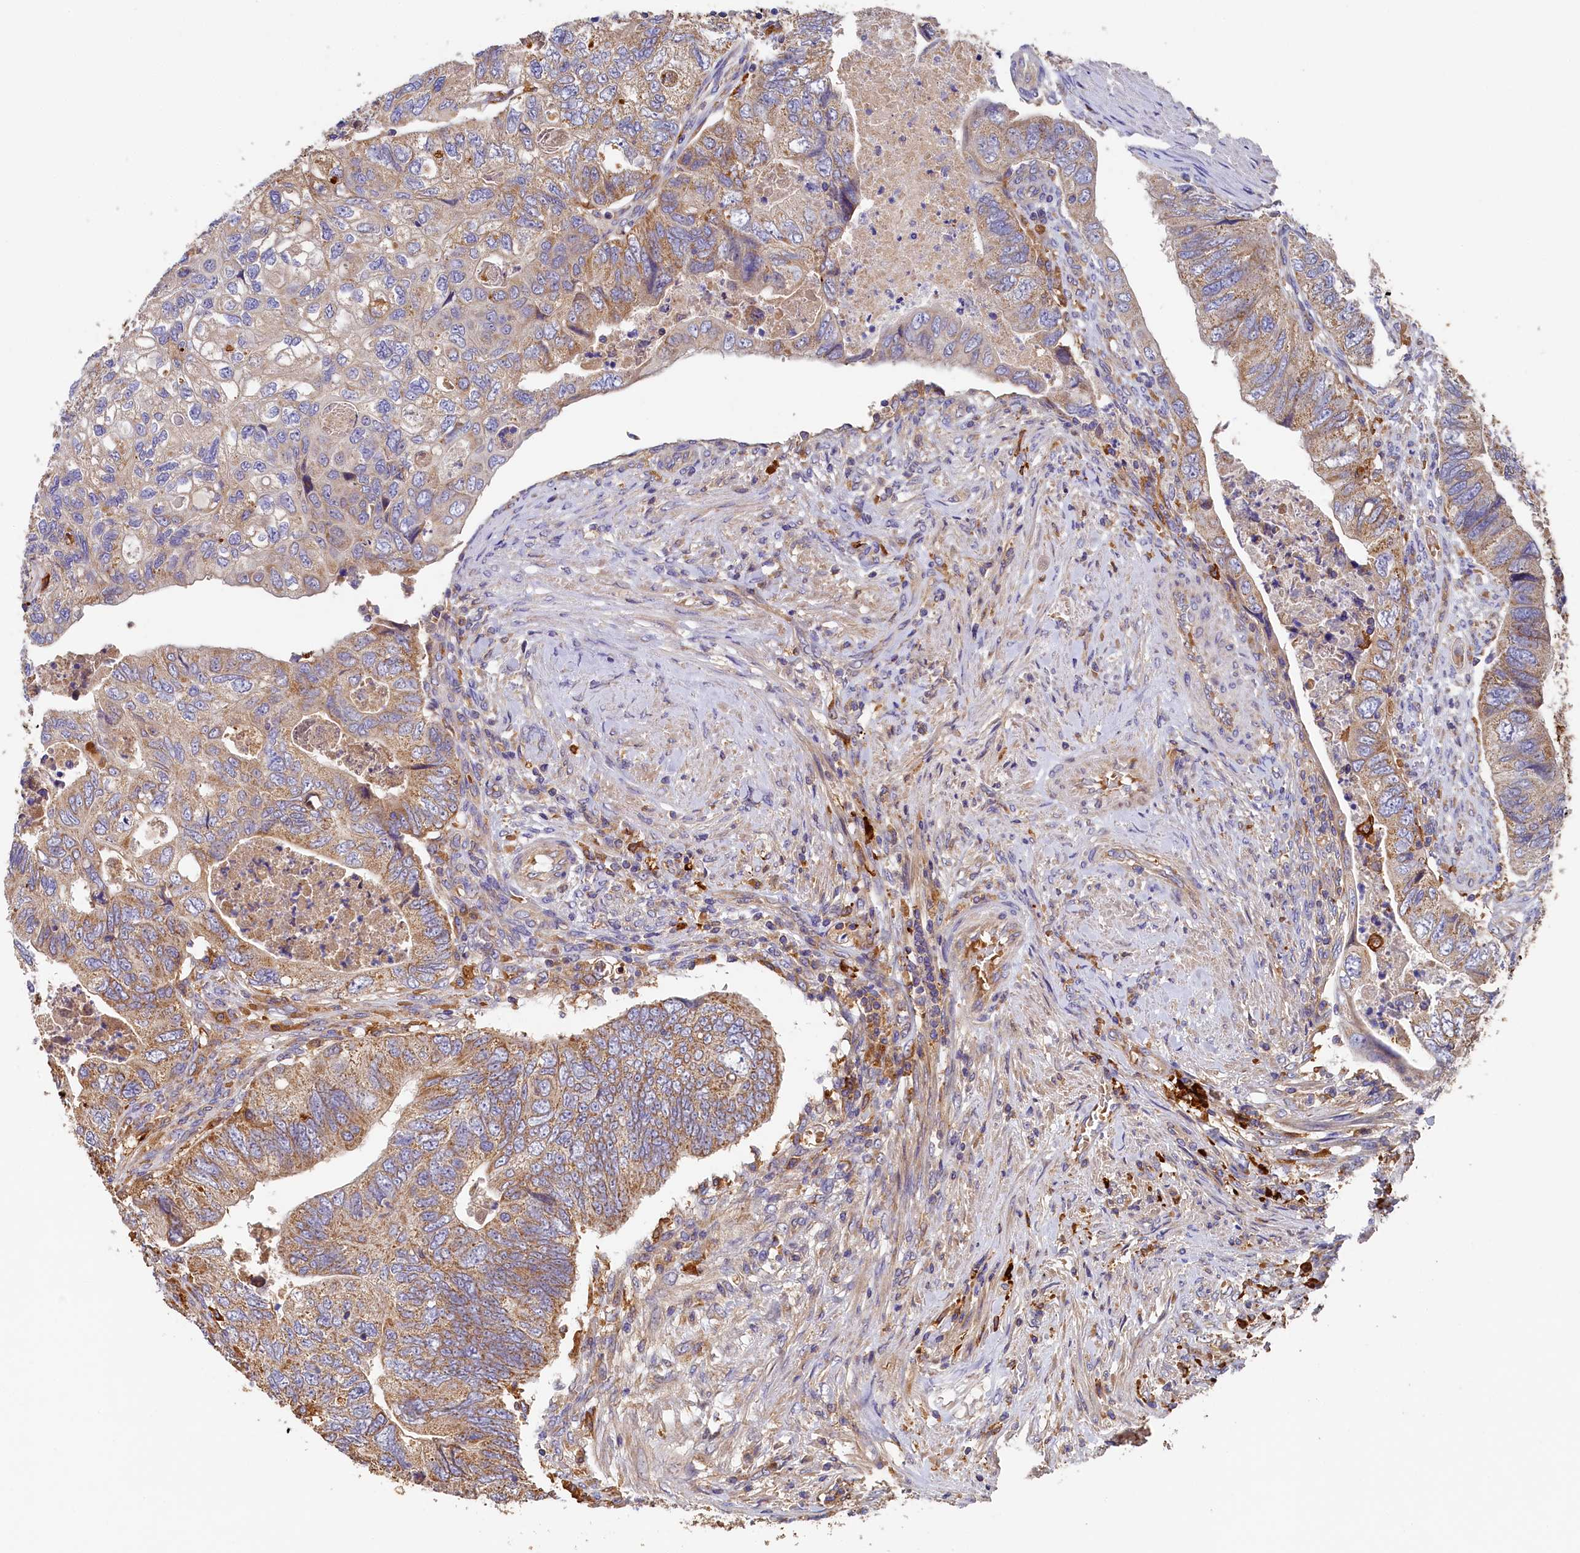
{"staining": {"intensity": "moderate", "quantity": "25%-75%", "location": "cytoplasmic/membranous"}, "tissue": "colorectal cancer", "cell_type": "Tumor cells", "image_type": "cancer", "snomed": [{"axis": "morphology", "description": "Adenocarcinoma, NOS"}, {"axis": "topography", "description": "Rectum"}], "caption": "Protein staining of colorectal cancer tissue demonstrates moderate cytoplasmic/membranous expression in about 25%-75% of tumor cells. Ihc stains the protein of interest in brown and the nuclei are stained blue.", "gene": "SEC31B", "patient": {"sex": "male", "age": 63}}